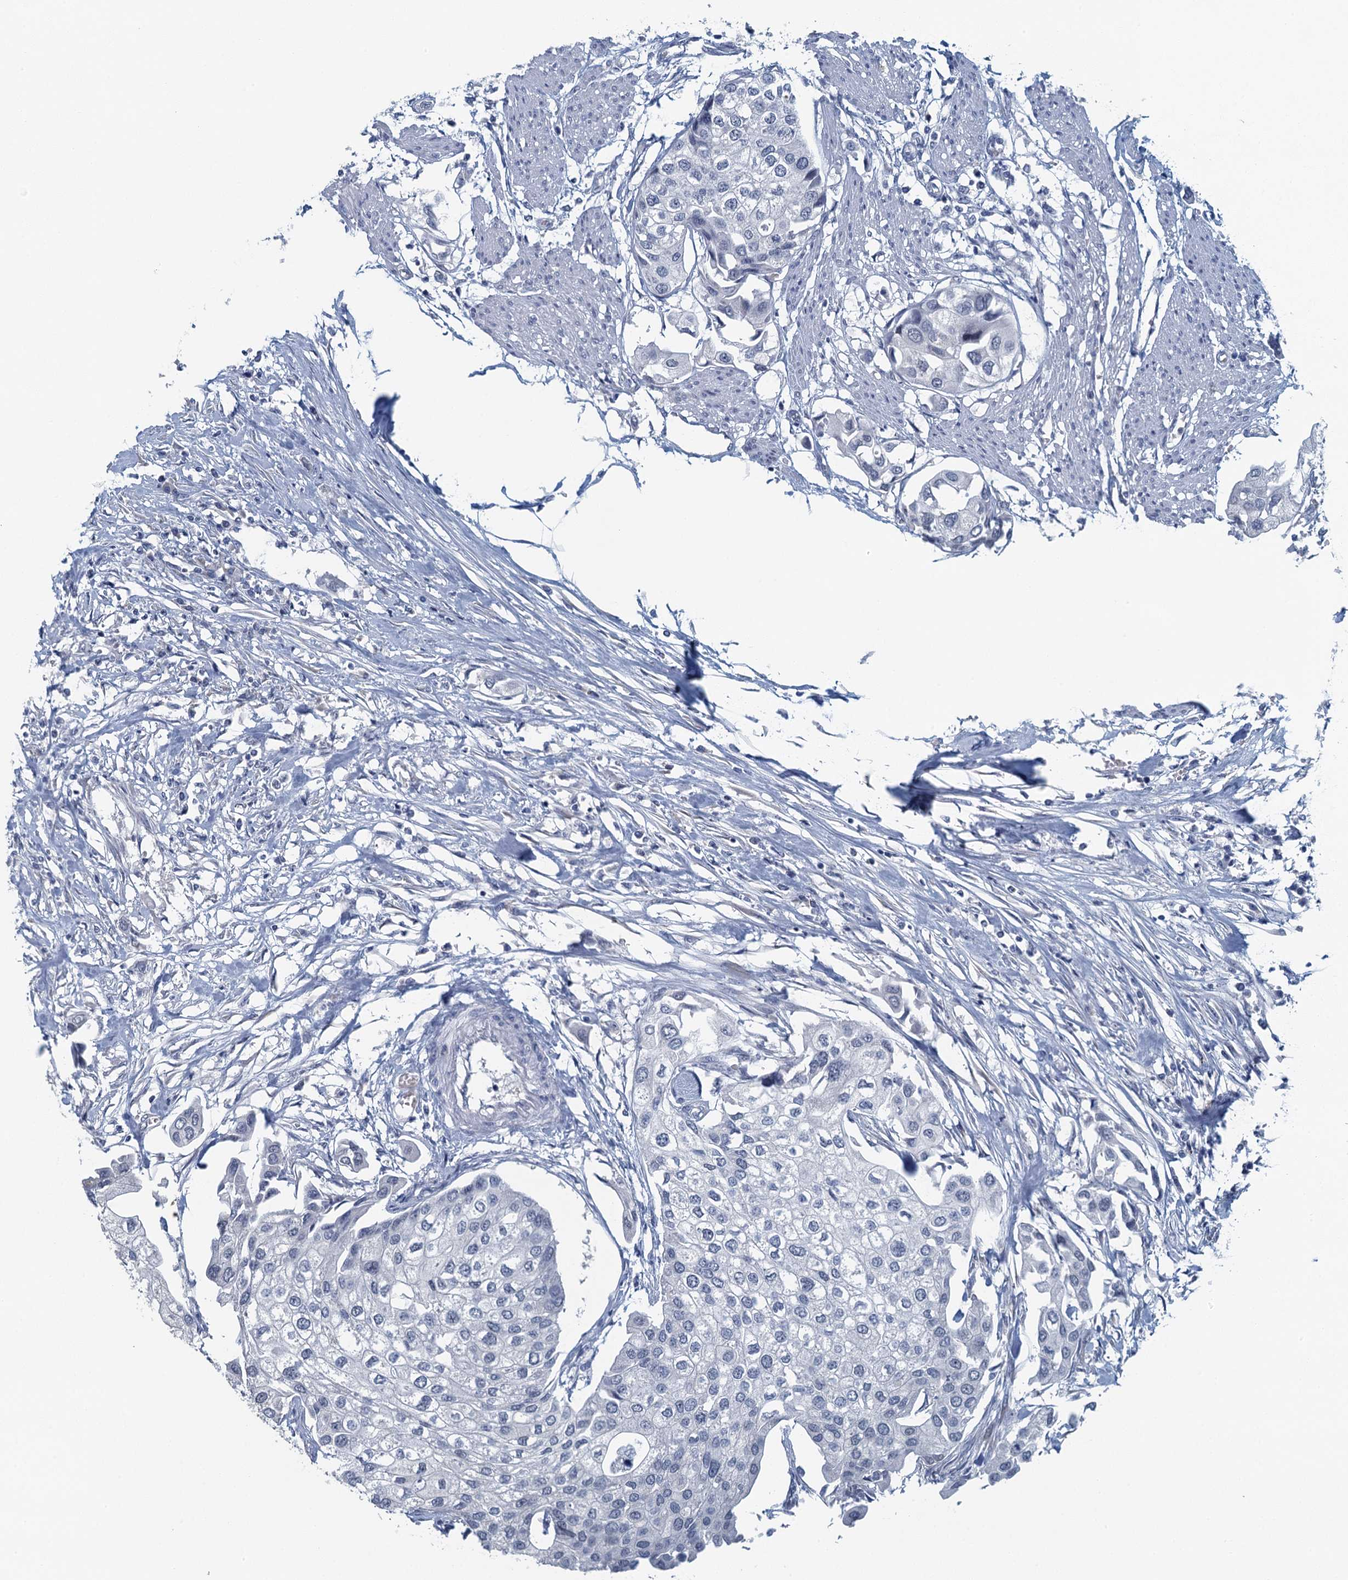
{"staining": {"intensity": "negative", "quantity": "none", "location": "none"}, "tissue": "urothelial cancer", "cell_type": "Tumor cells", "image_type": "cancer", "snomed": [{"axis": "morphology", "description": "Urothelial carcinoma, High grade"}, {"axis": "topography", "description": "Urinary bladder"}], "caption": "This is a micrograph of immunohistochemistry staining of urothelial cancer, which shows no expression in tumor cells.", "gene": "TTLL9", "patient": {"sex": "male", "age": 64}}